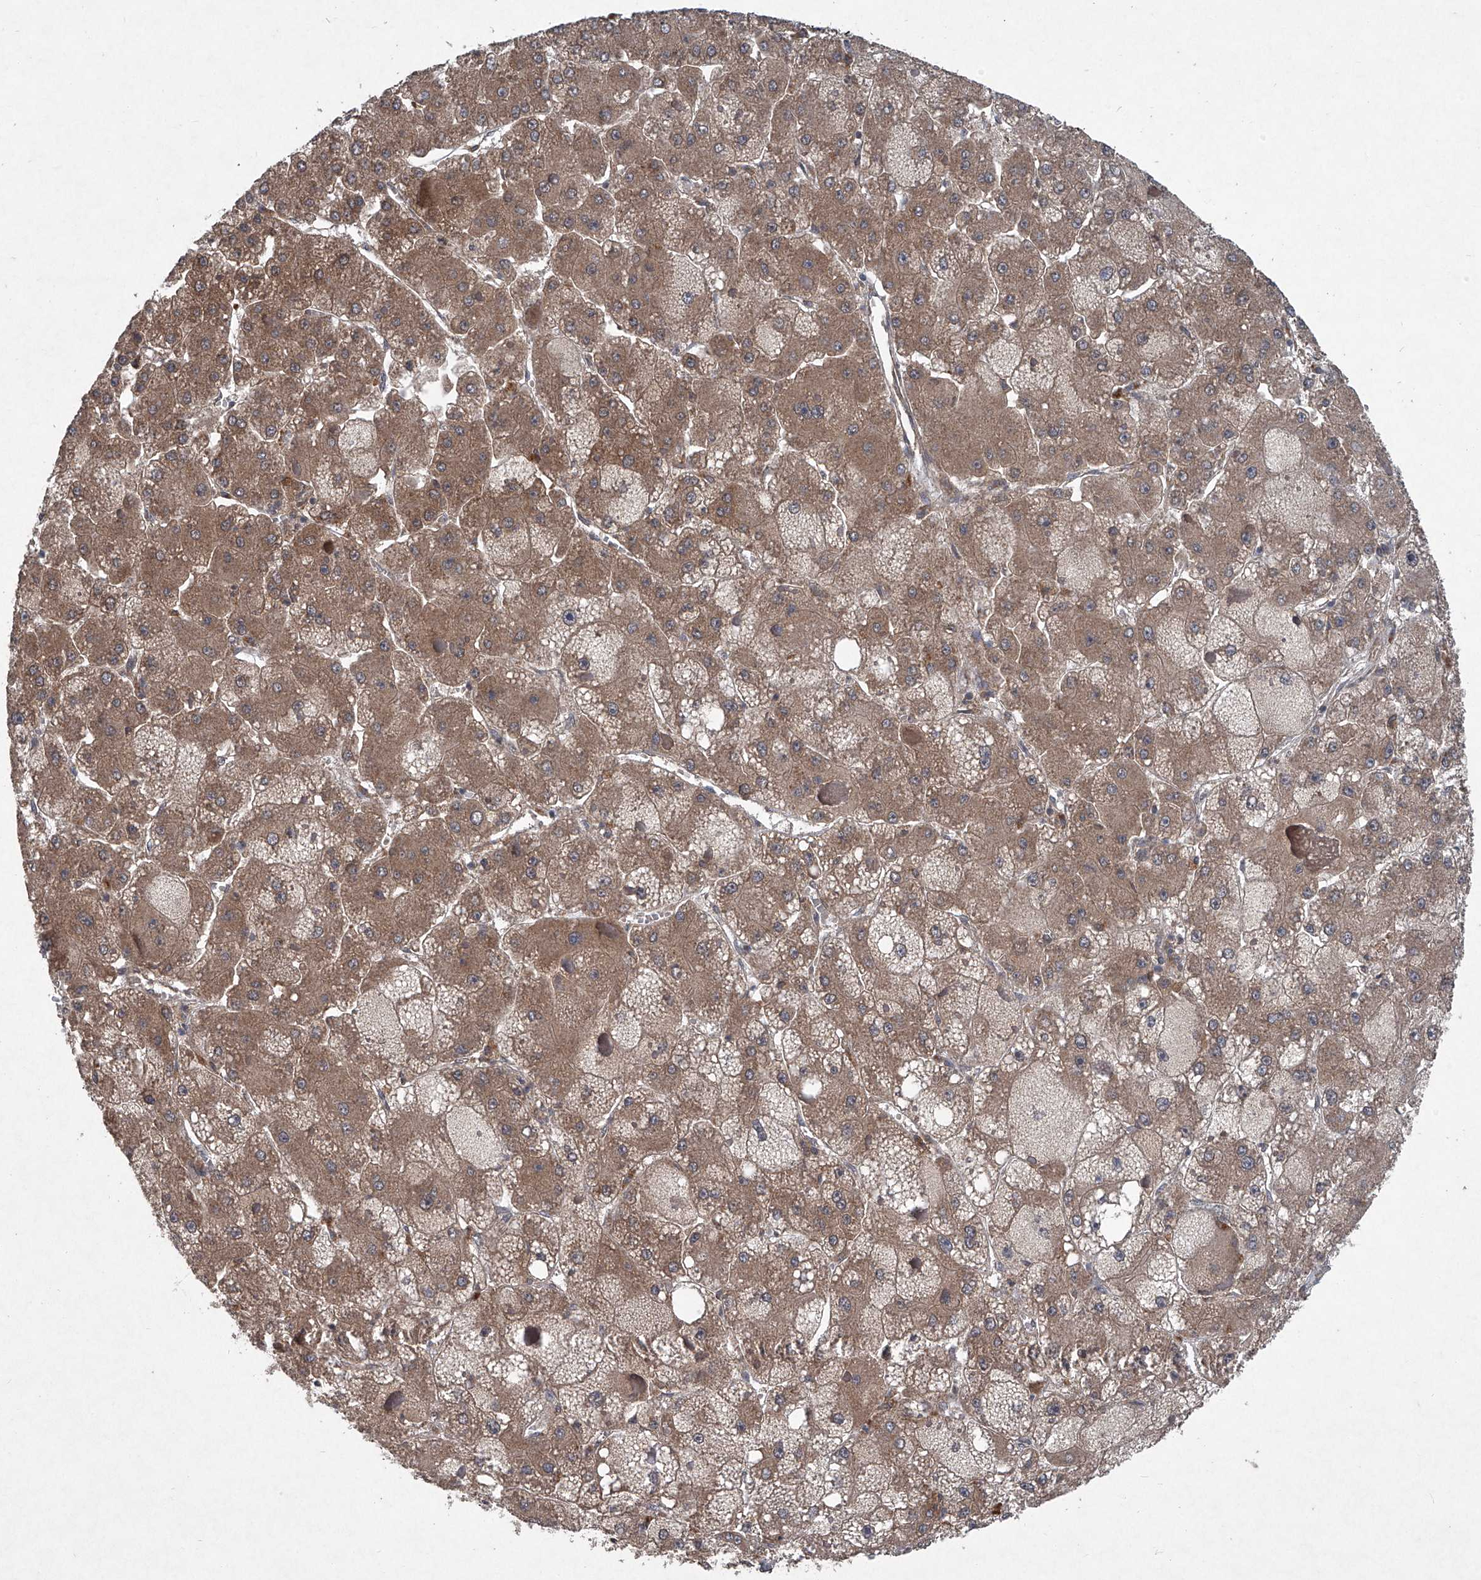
{"staining": {"intensity": "moderate", "quantity": ">75%", "location": "cytoplasmic/membranous"}, "tissue": "liver cancer", "cell_type": "Tumor cells", "image_type": "cancer", "snomed": [{"axis": "morphology", "description": "Carcinoma, Hepatocellular, NOS"}, {"axis": "topography", "description": "Liver"}], "caption": "This is an image of IHC staining of liver cancer (hepatocellular carcinoma), which shows moderate expression in the cytoplasmic/membranous of tumor cells.", "gene": "SUMF2", "patient": {"sex": "female", "age": 73}}